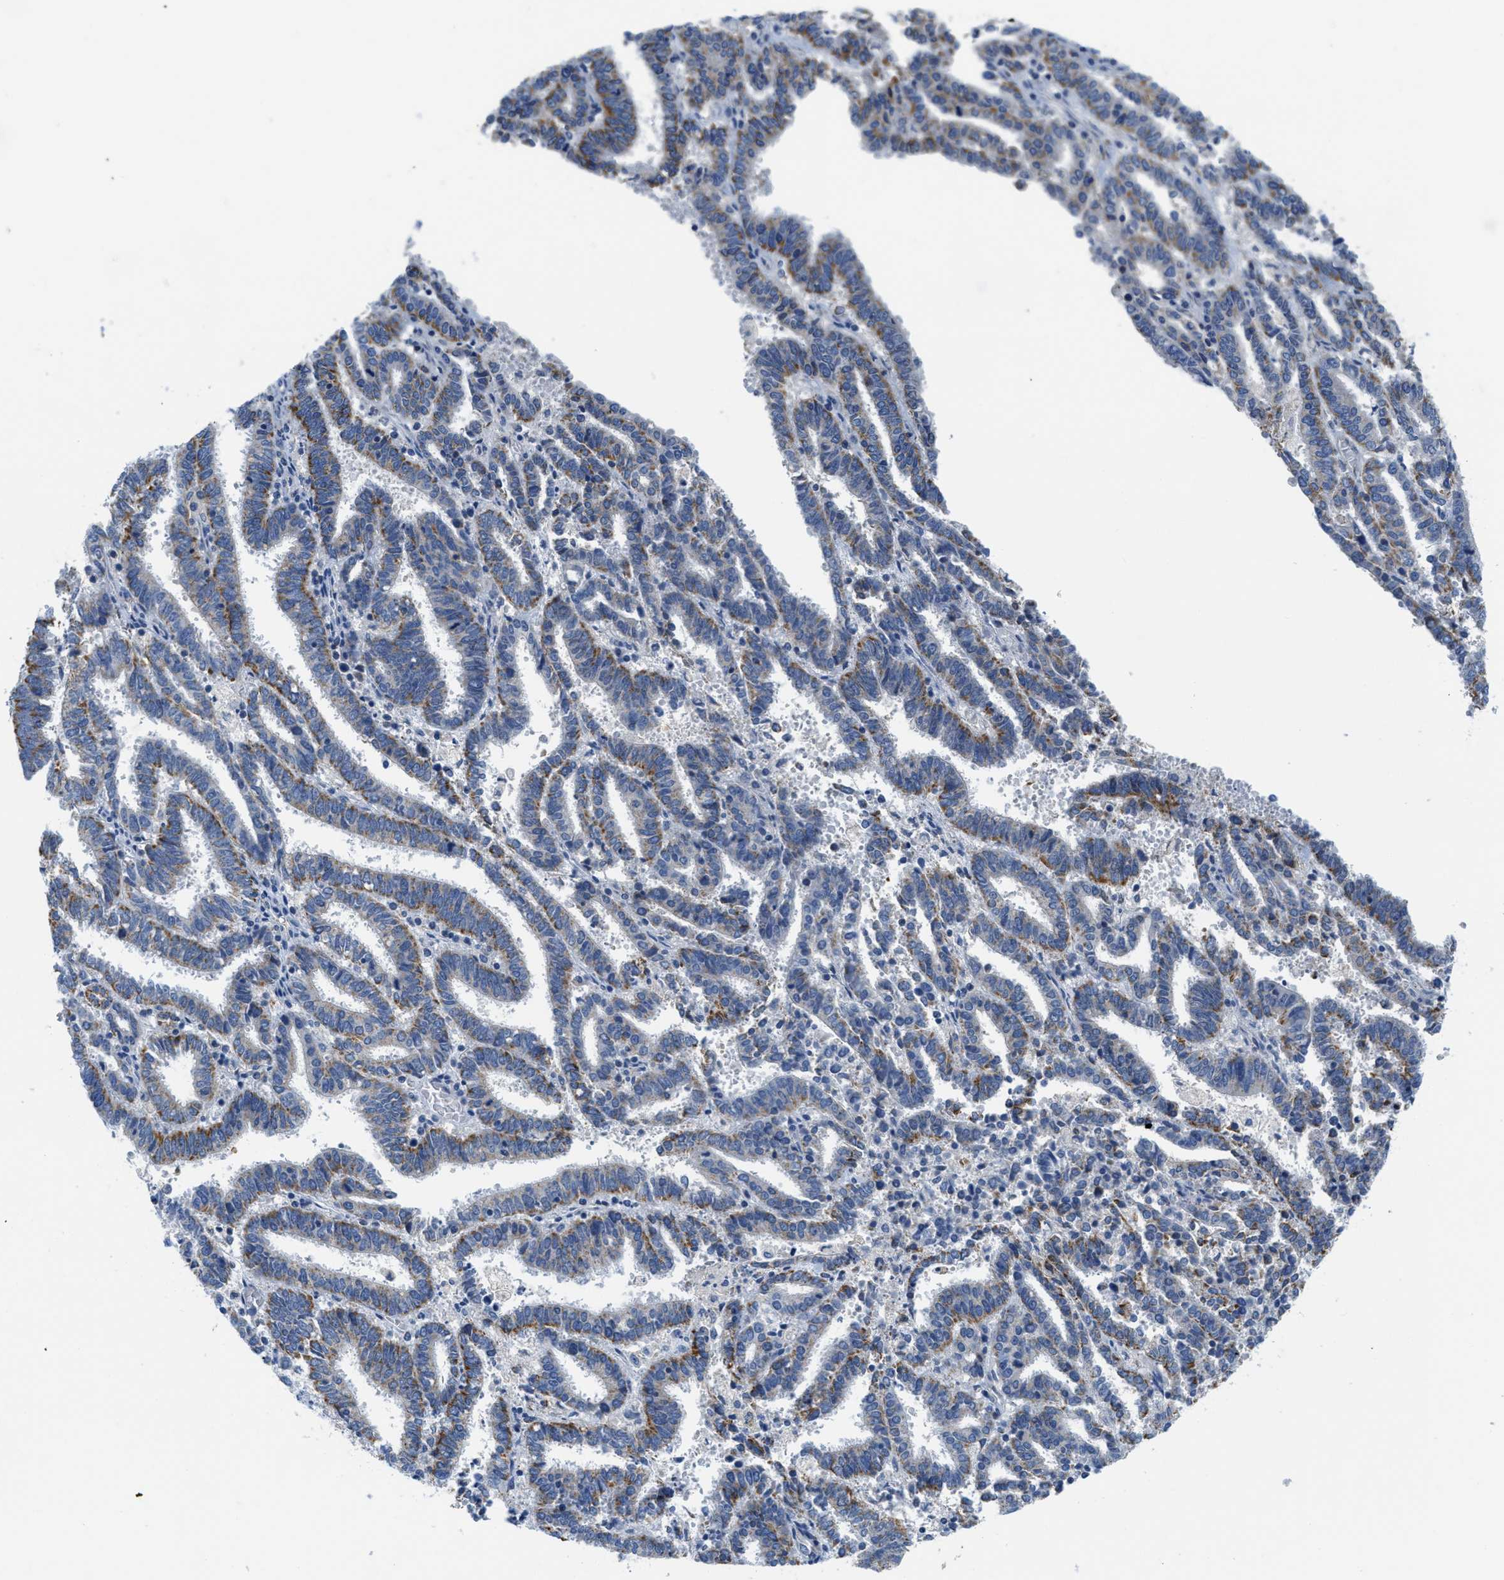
{"staining": {"intensity": "moderate", "quantity": "25%-75%", "location": "cytoplasmic/membranous"}, "tissue": "endometrial cancer", "cell_type": "Tumor cells", "image_type": "cancer", "snomed": [{"axis": "morphology", "description": "Adenocarcinoma, NOS"}, {"axis": "topography", "description": "Uterus"}], "caption": "Endometrial cancer stained for a protein (brown) demonstrates moderate cytoplasmic/membranous positive staining in about 25%-75% of tumor cells.", "gene": "KCNJ5", "patient": {"sex": "female", "age": 83}}